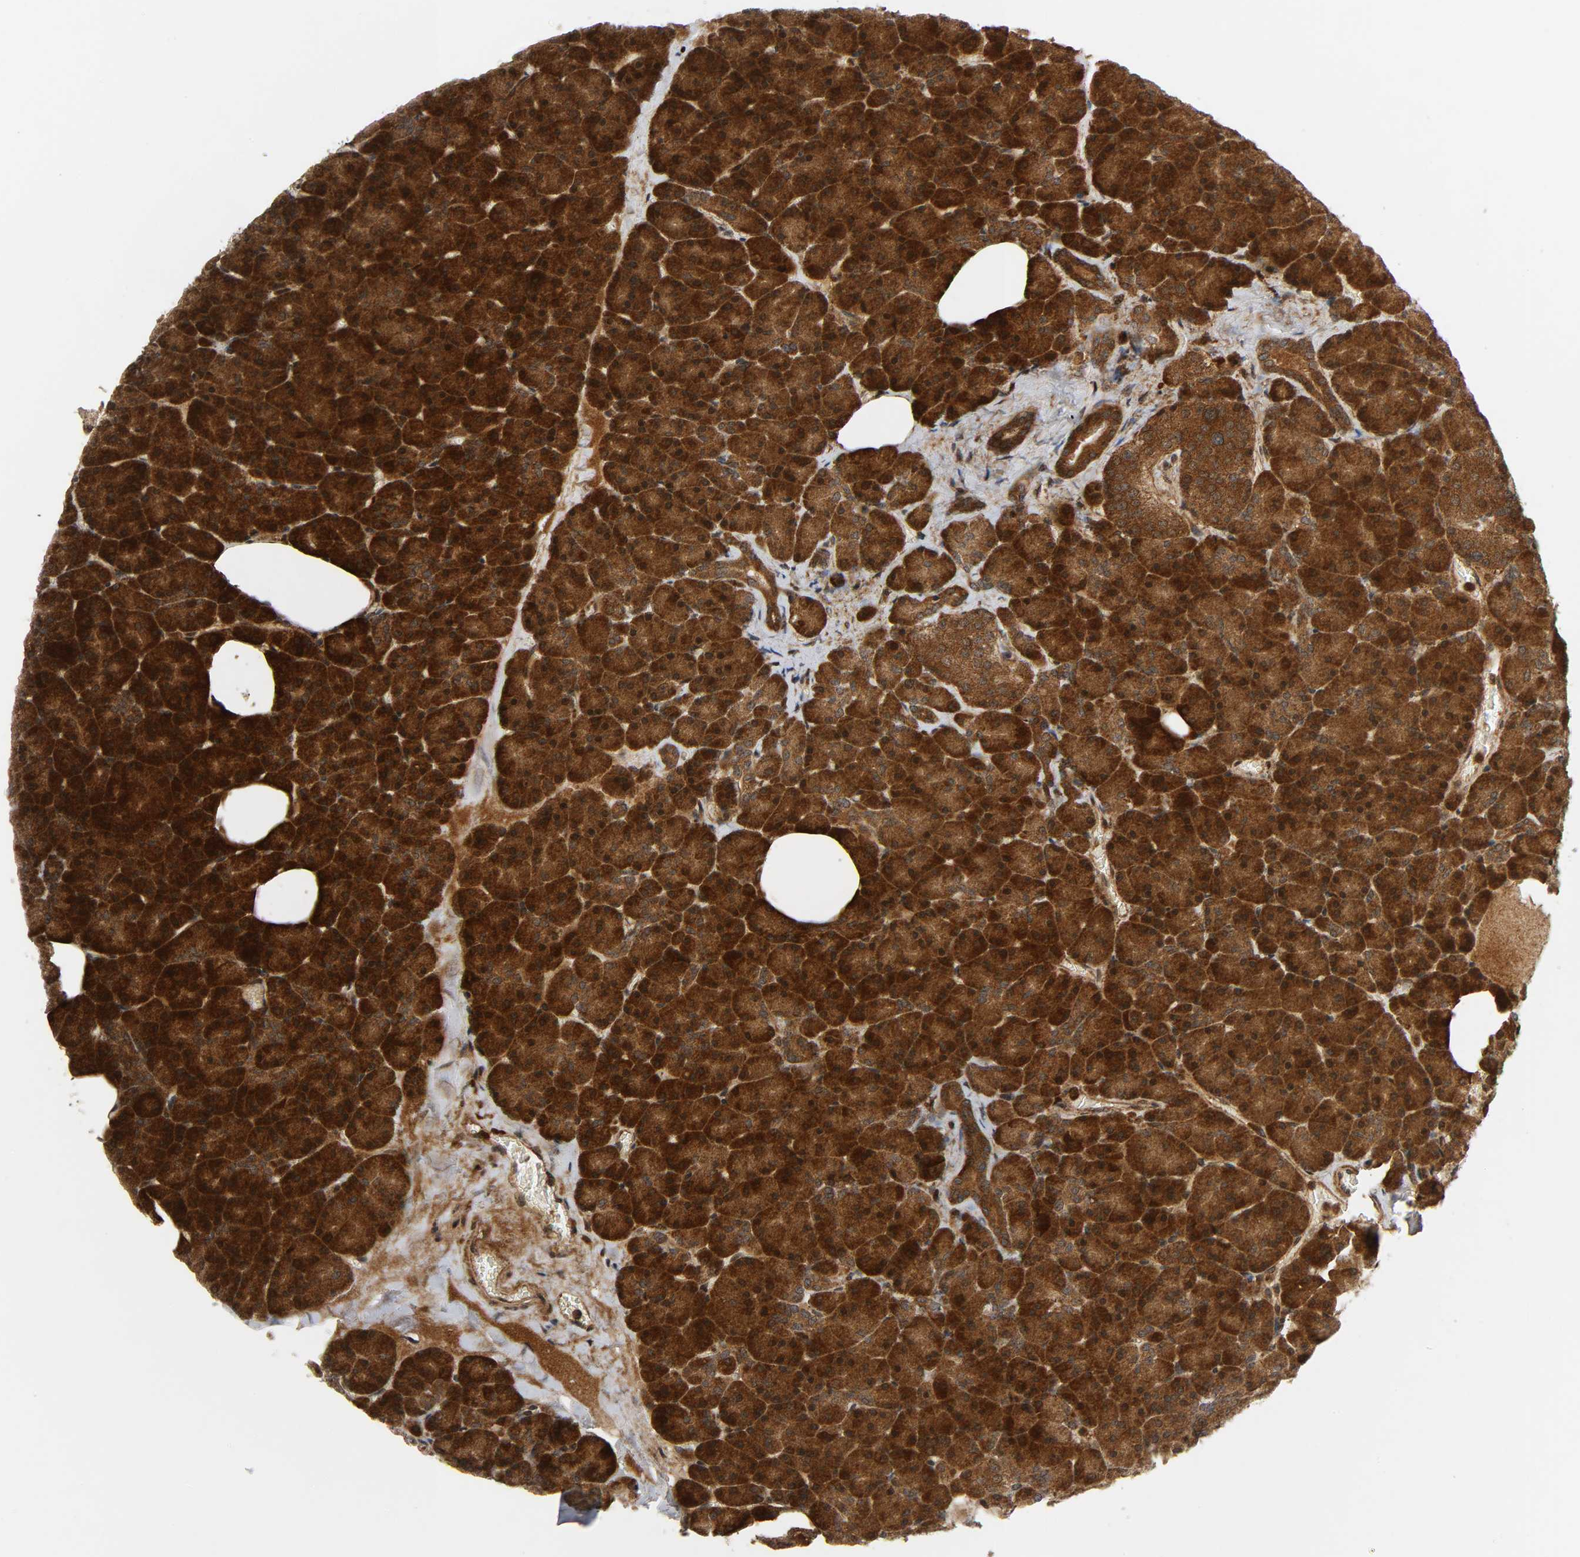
{"staining": {"intensity": "strong", "quantity": ">75%", "location": "cytoplasmic/membranous"}, "tissue": "pancreas", "cell_type": "Exocrine glandular cells", "image_type": "normal", "snomed": [{"axis": "morphology", "description": "Normal tissue, NOS"}, {"axis": "topography", "description": "Pancreas"}], "caption": "This photomicrograph reveals immunohistochemistry (IHC) staining of normal human pancreas, with high strong cytoplasmic/membranous positivity in about >75% of exocrine glandular cells.", "gene": "CHUK", "patient": {"sex": "female", "age": 35}}